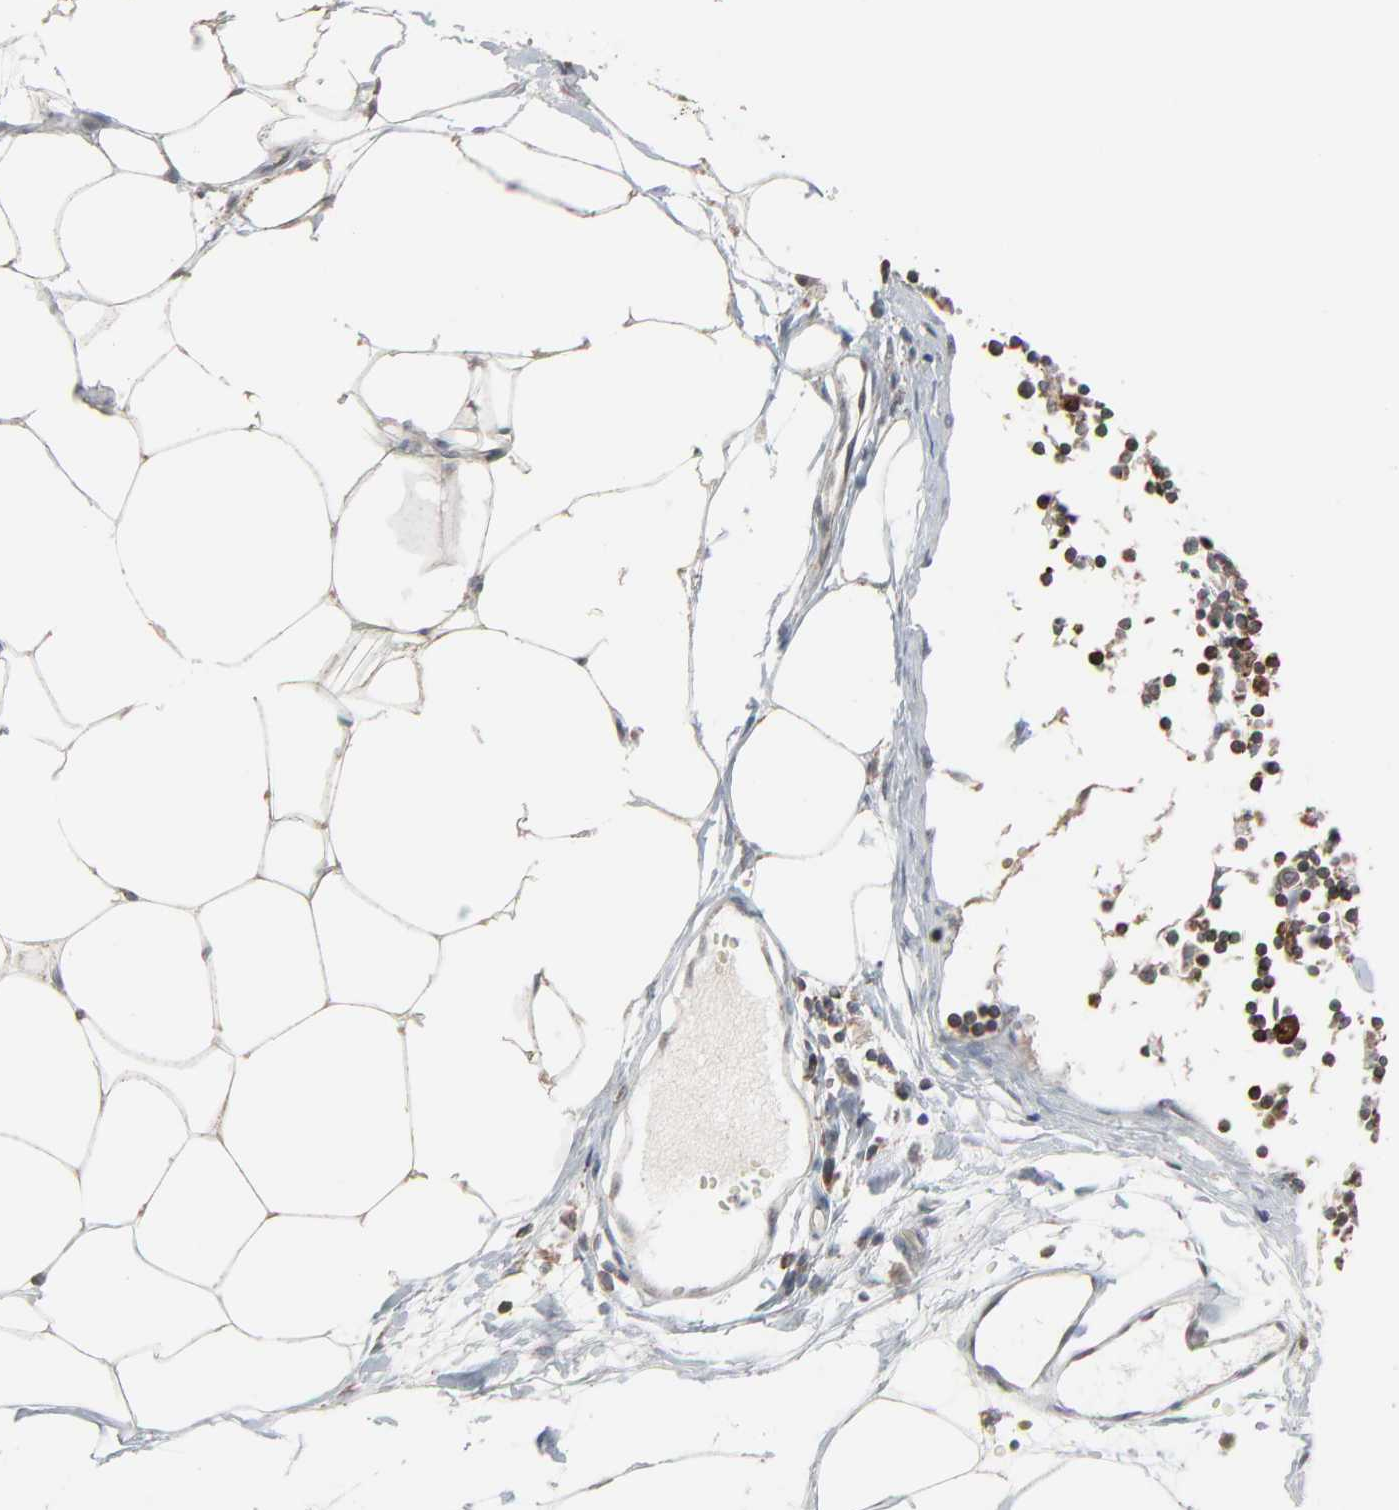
{"staining": {"intensity": "weak", "quantity": ">75%", "location": "cytoplasmic/membranous"}, "tissue": "adipose tissue", "cell_type": "Adipocytes", "image_type": "normal", "snomed": [{"axis": "morphology", "description": "Normal tissue, NOS"}, {"axis": "morphology", "description": "Adenocarcinoma, NOS"}, {"axis": "topography", "description": "Colon"}, {"axis": "topography", "description": "Peripheral nerve tissue"}], "caption": "Human adipose tissue stained with a brown dye displays weak cytoplasmic/membranous positive positivity in about >75% of adipocytes.", "gene": "DOCK8", "patient": {"sex": "male", "age": 14}}